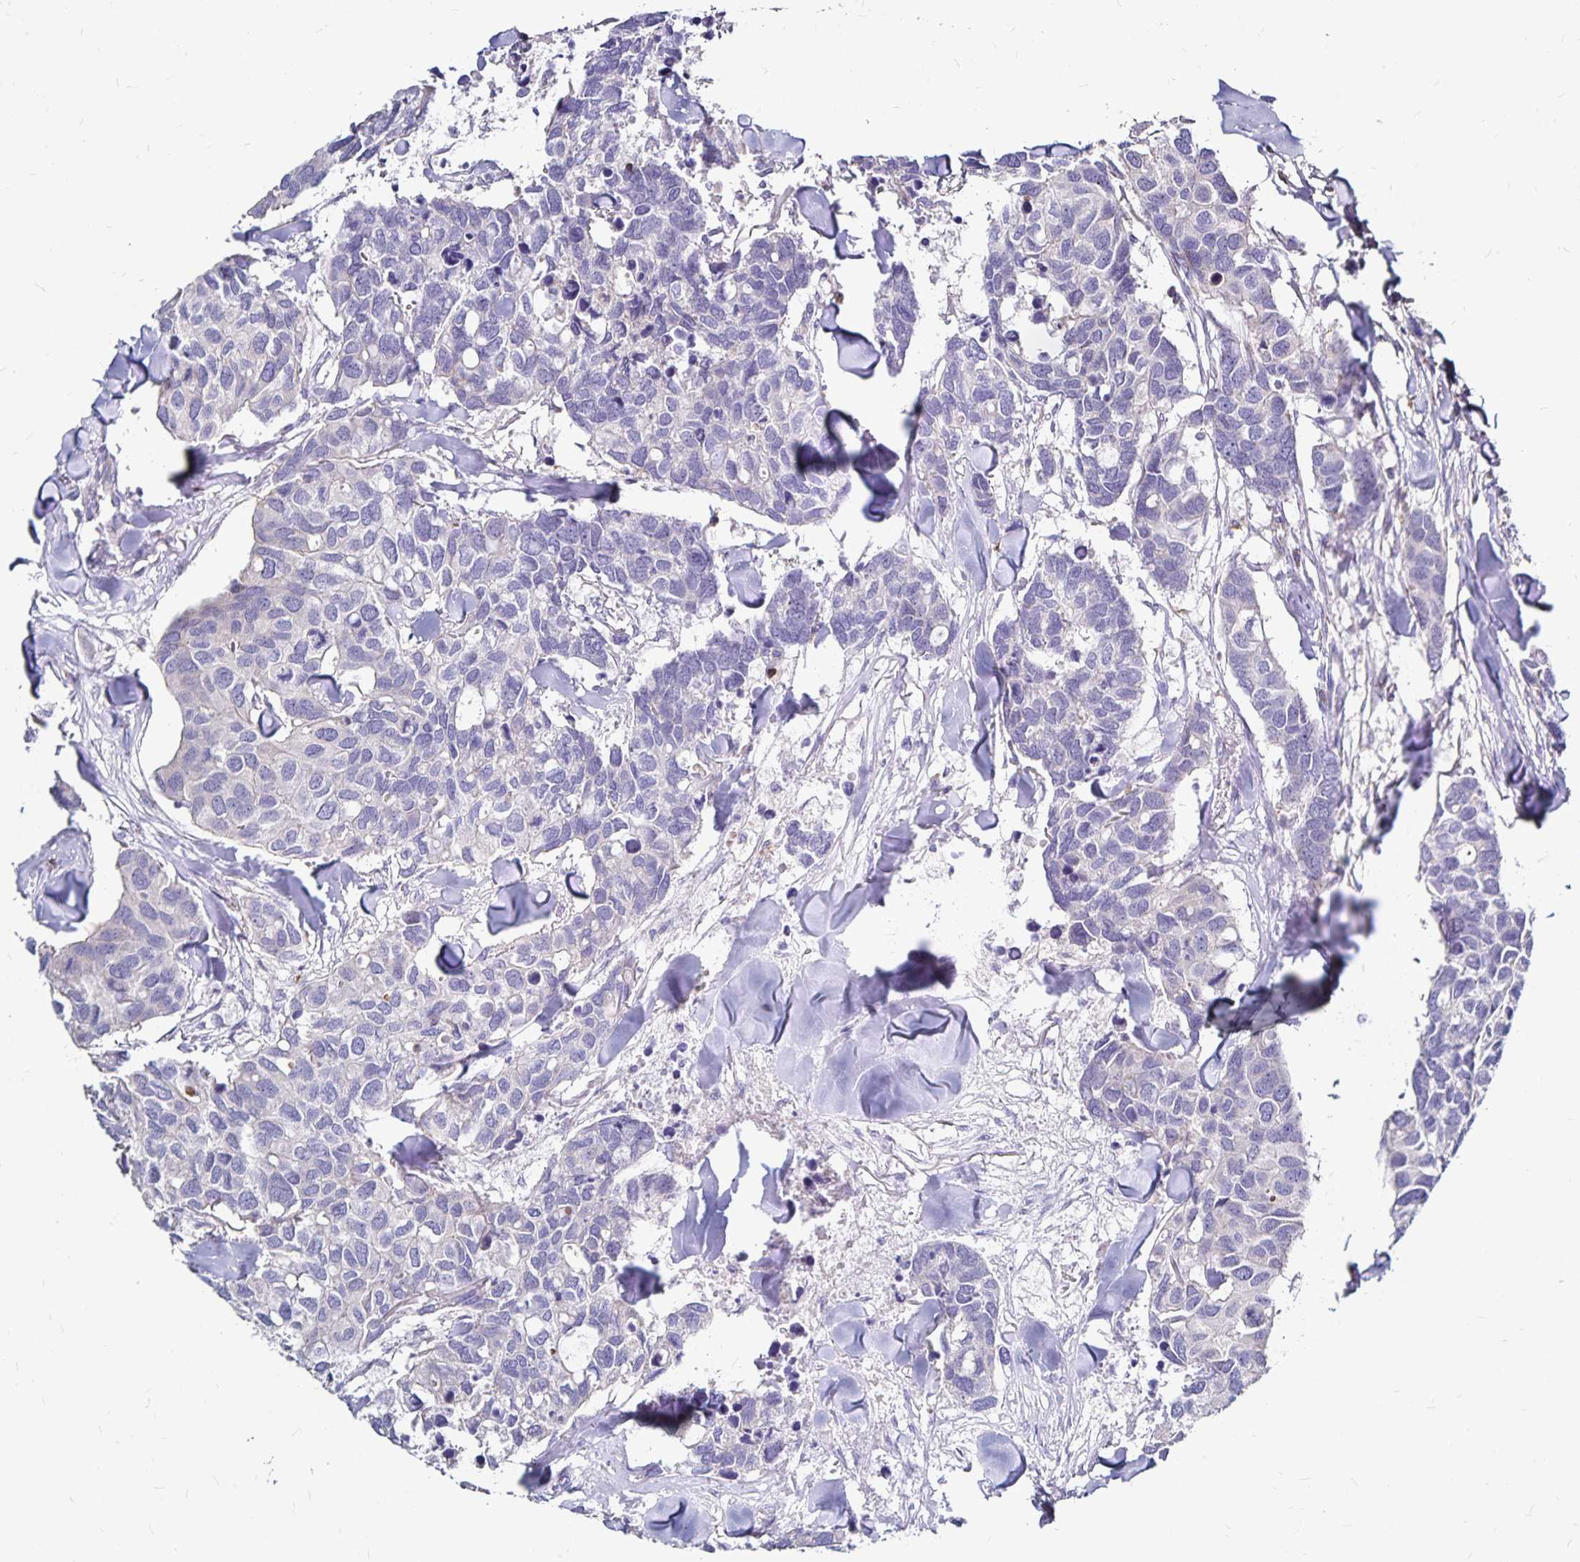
{"staining": {"intensity": "negative", "quantity": "none", "location": "none"}, "tissue": "breast cancer", "cell_type": "Tumor cells", "image_type": "cancer", "snomed": [{"axis": "morphology", "description": "Duct carcinoma"}, {"axis": "topography", "description": "Breast"}], "caption": "This is an immunohistochemistry (IHC) histopathology image of human breast cancer (infiltrating ductal carcinoma). There is no staining in tumor cells.", "gene": "NAGPA", "patient": {"sex": "female", "age": 83}}